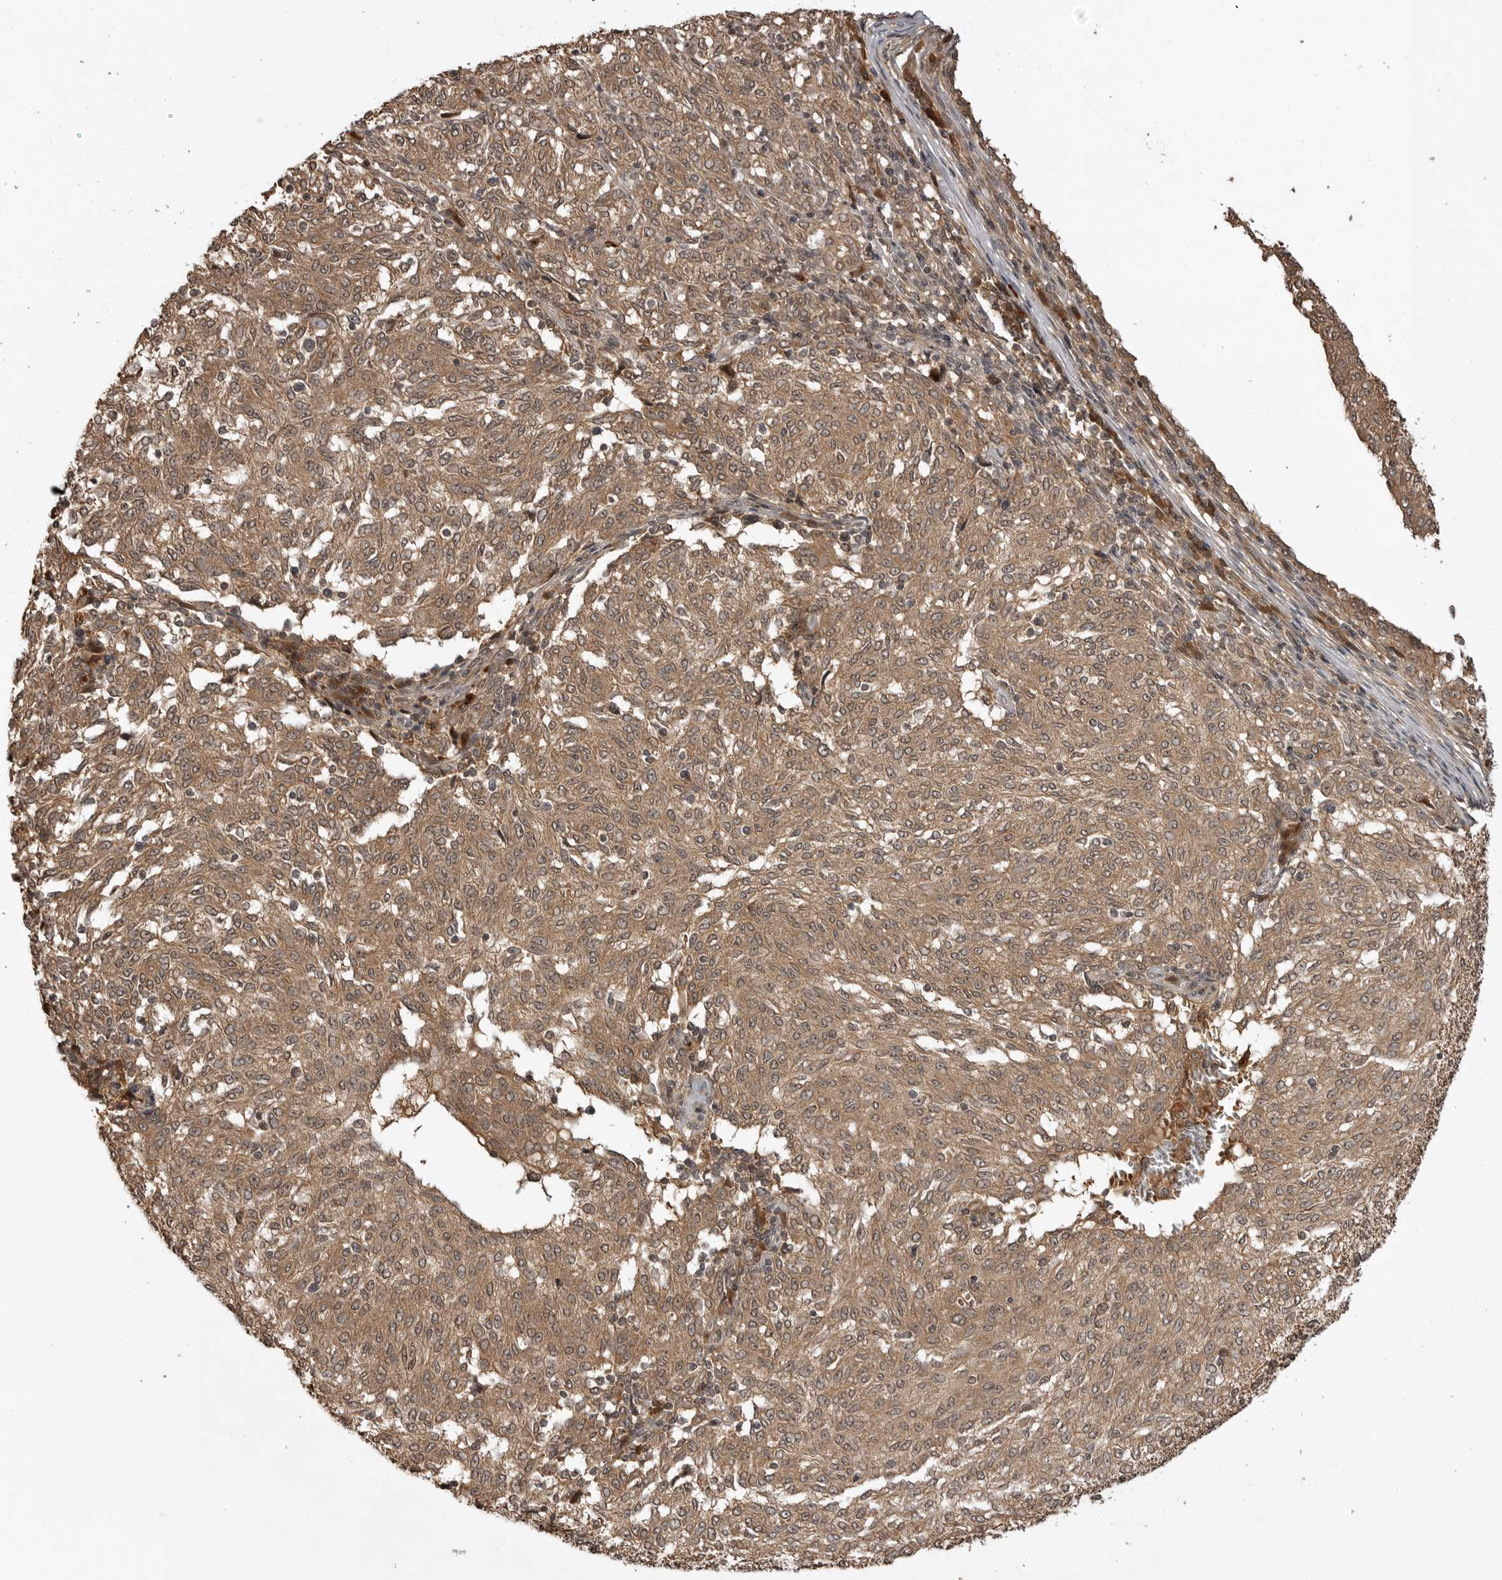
{"staining": {"intensity": "moderate", "quantity": ">75%", "location": "cytoplasmic/membranous"}, "tissue": "melanoma", "cell_type": "Tumor cells", "image_type": "cancer", "snomed": [{"axis": "morphology", "description": "Malignant melanoma, NOS"}, {"axis": "topography", "description": "Skin"}], "caption": "Human malignant melanoma stained for a protein (brown) exhibits moderate cytoplasmic/membranous positive staining in approximately >75% of tumor cells.", "gene": "AKAP7", "patient": {"sex": "female", "age": 72}}